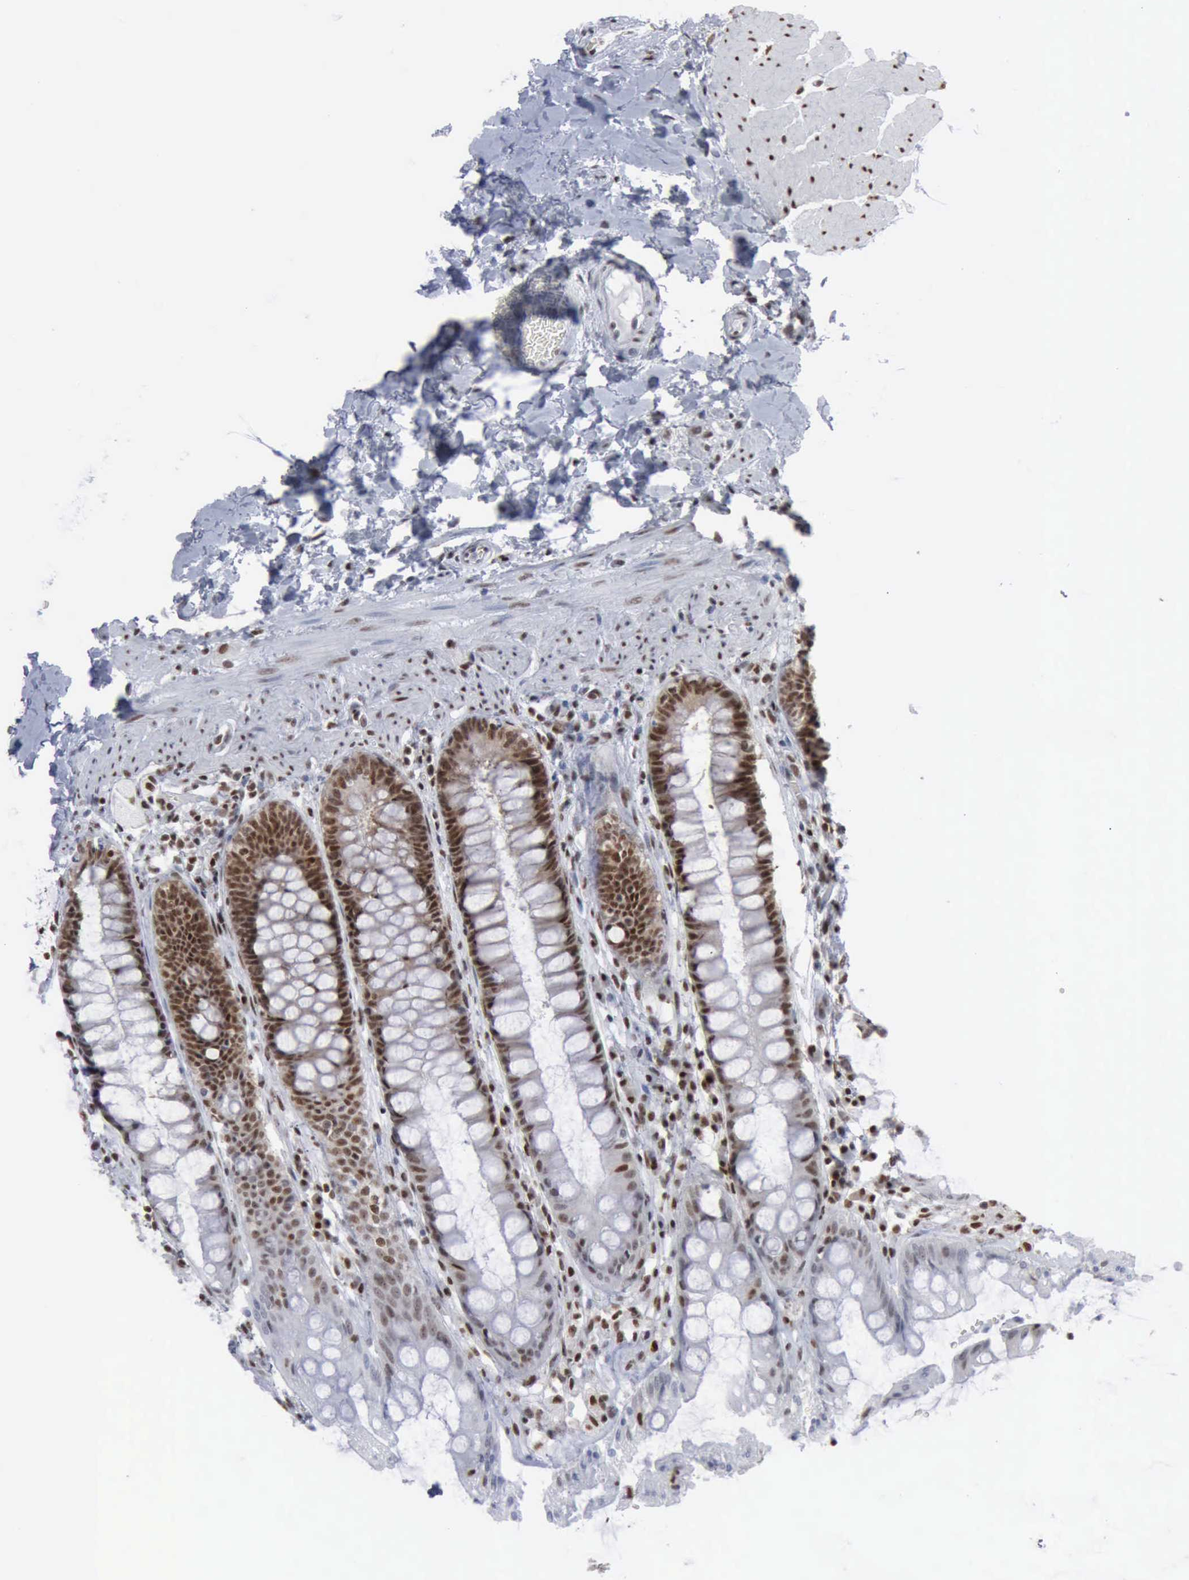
{"staining": {"intensity": "moderate", "quantity": "25%-75%", "location": "nuclear"}, "tissue": "rectum", "cell_type": "Glandular cells", "image_type": "normal", "snomed": [{"axis": "morphology", "description": "Normal tissue, NOS"}, {"axis": "topography", "description": "Rectum"}], "caption": "Immunohistochemistry (IHC) photomicrograph of unremarkable rectum stained for a protein (brown), which reveals medium levels of moderate nuclear expression in about 25%-75% of glandular cells.", "gene": "XPA", "patient": {"sex": "female", "age": 46}}